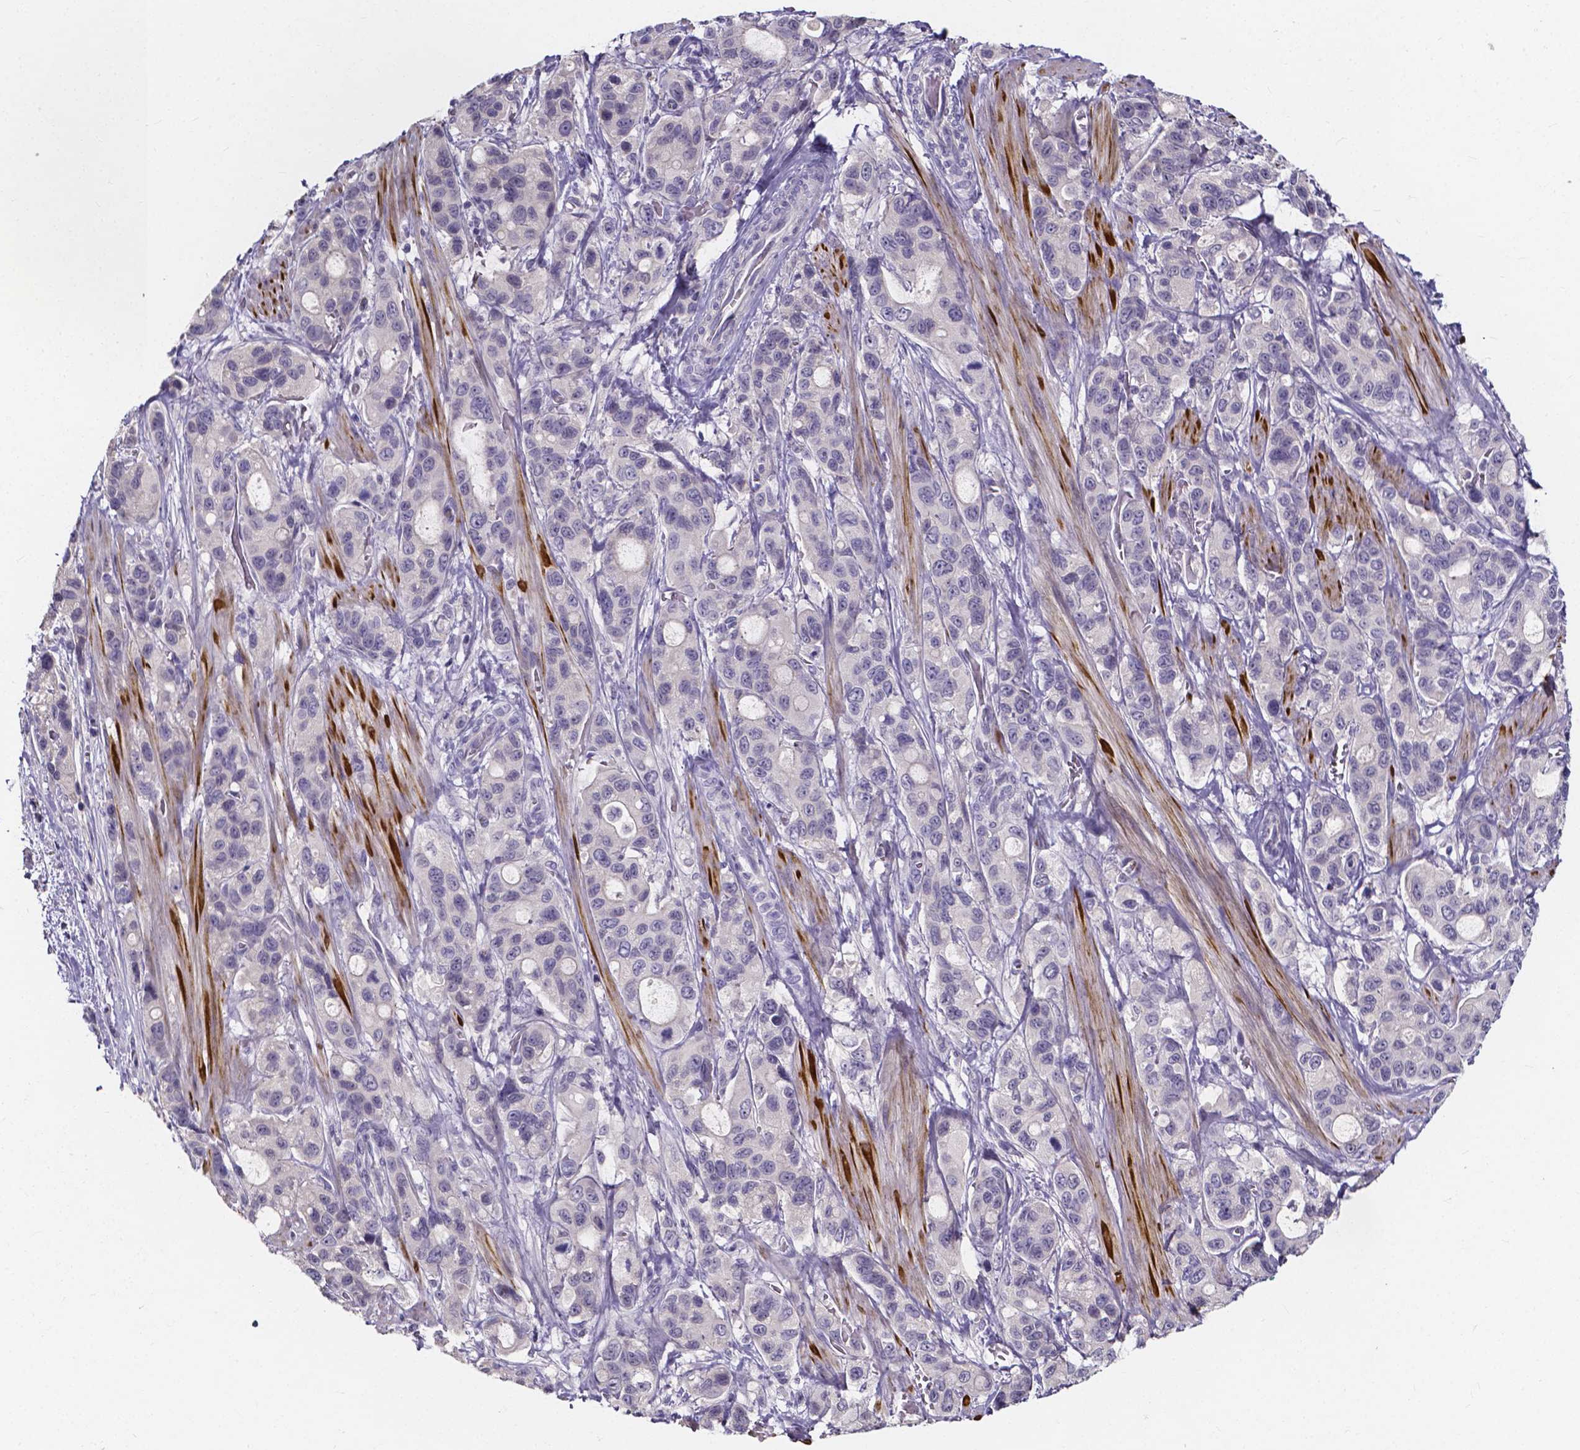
{"staining": {"intensity": "negative", "quantity": "none", "location": "none"}, "tissue": "stomach cancer", "cell_type": "Tumor cells", "image_type": "cancer", "snomed": [{"axis": "morphology", "description": "Adenocarcinoma, NOS"}, {"axis": "topography", "description": "Stomach"}], "caption": "Adenocarcinoma (stomach) was stained to show a protein in brown. There is no significant expression in tumor cells. (Stains: DAB (3,3'-diaminobenzidine) immunohistochemistry (IHC) with hematoxylin counter stain, Microscopy: brightfield microscopy at high magnification).", "gene": "SPOCD1", "patient": {"sex": "male", "age": 63}}